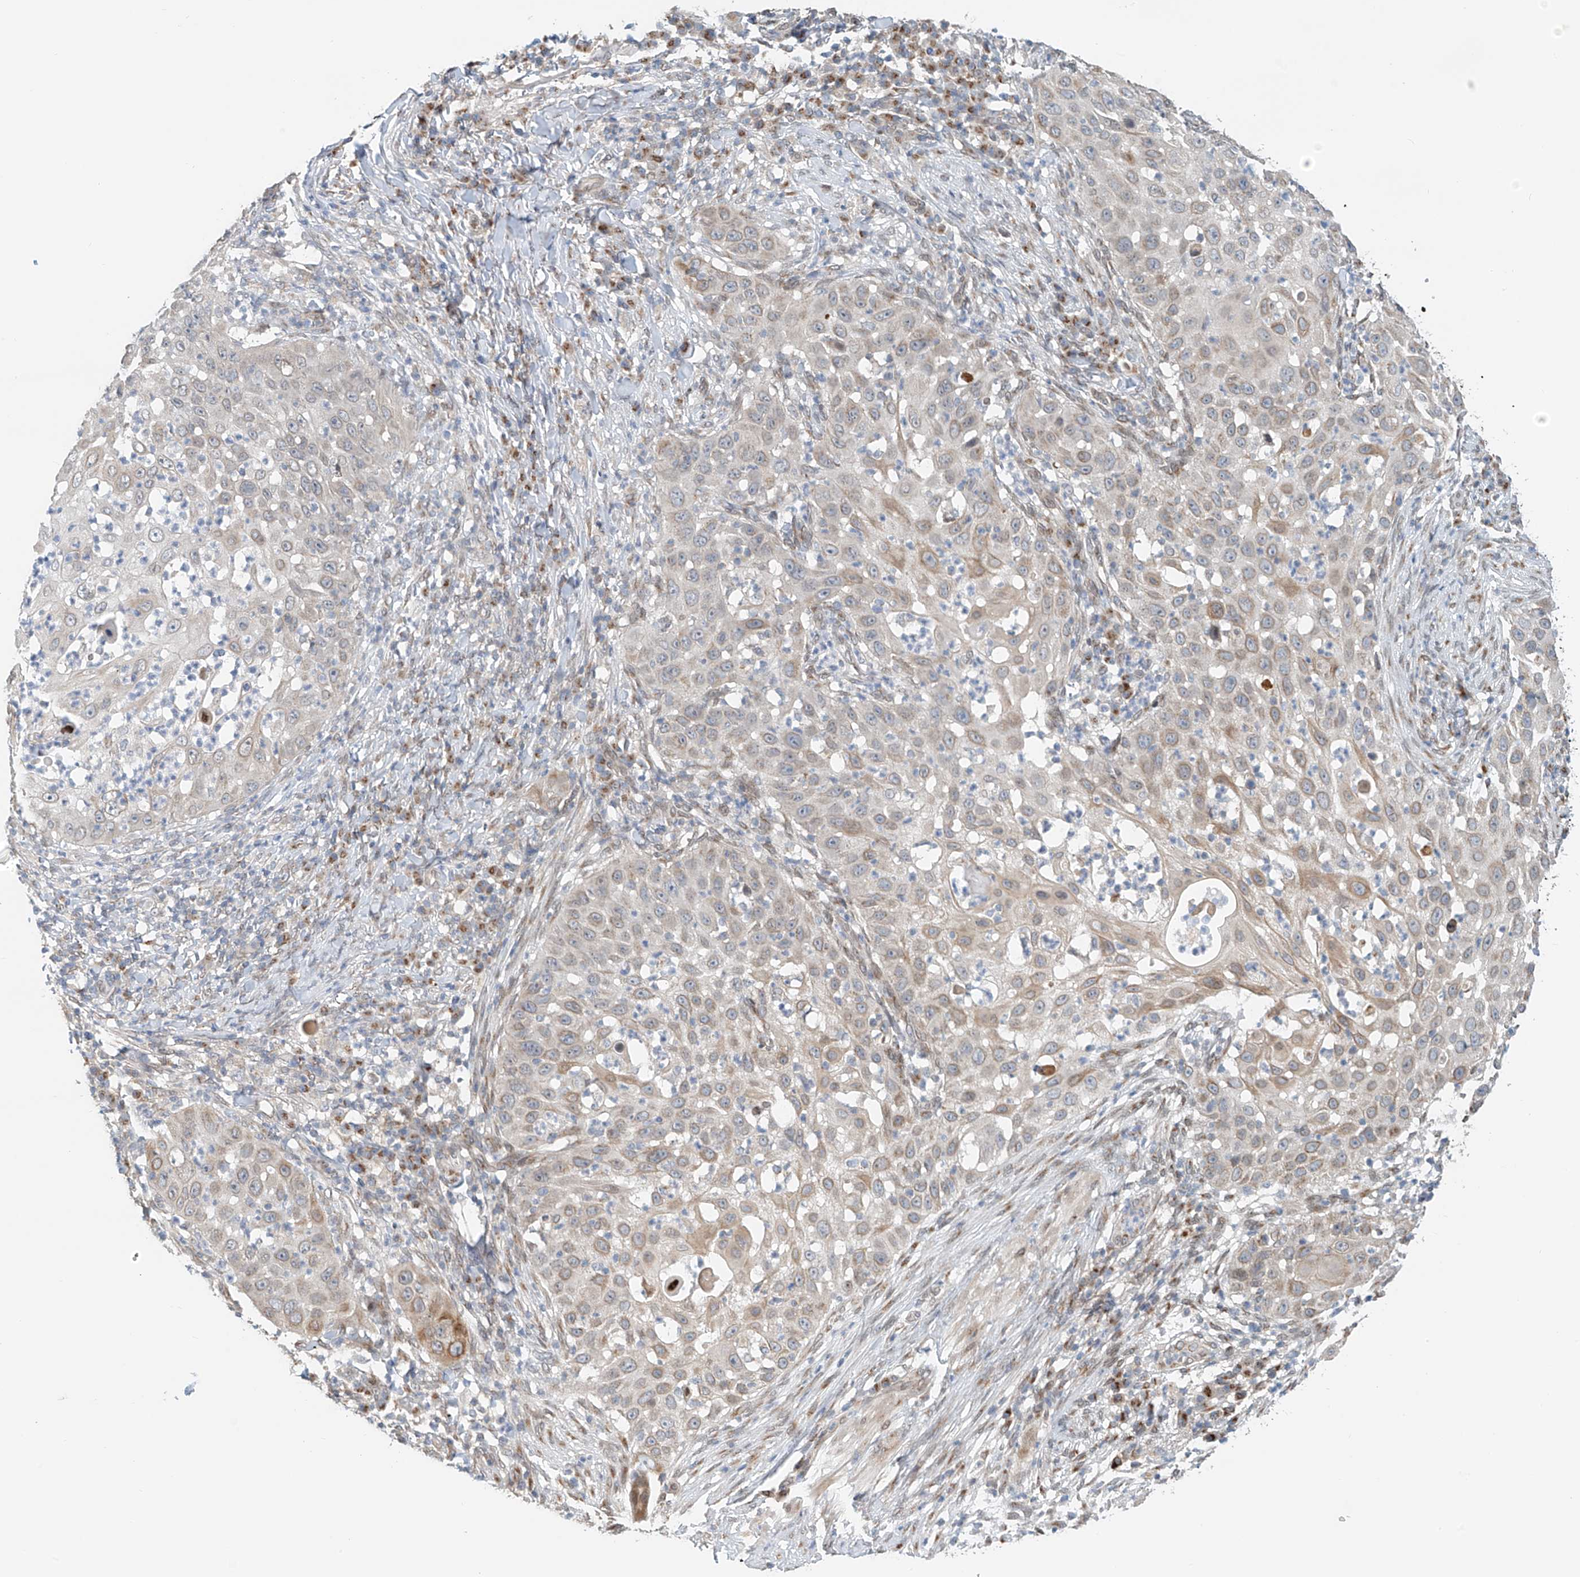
{"staining": {"intensity": "moderate", "quantity": "25%-75%", "location": "cytoplasmic/membranous"}, "tissue": "skin cancer", "cell_type": "Tumor cells", "image_type": "cancer", "snomed": [{"axis": "morphology", "description": "Squamous cell carcinoma, NOS"}, {"axis": "topography", "description": "Skin"}], "caption": "This photomicrograph shows immunohistochemistry (IHC) staining of human squamous cell carcinoma (skin), with medium moderate cytoplasmic/membranous staining in approximately 25%-75% of tumor cells.", "gene": "STARD9", "patient": {"sex": "female", "age": 44}}